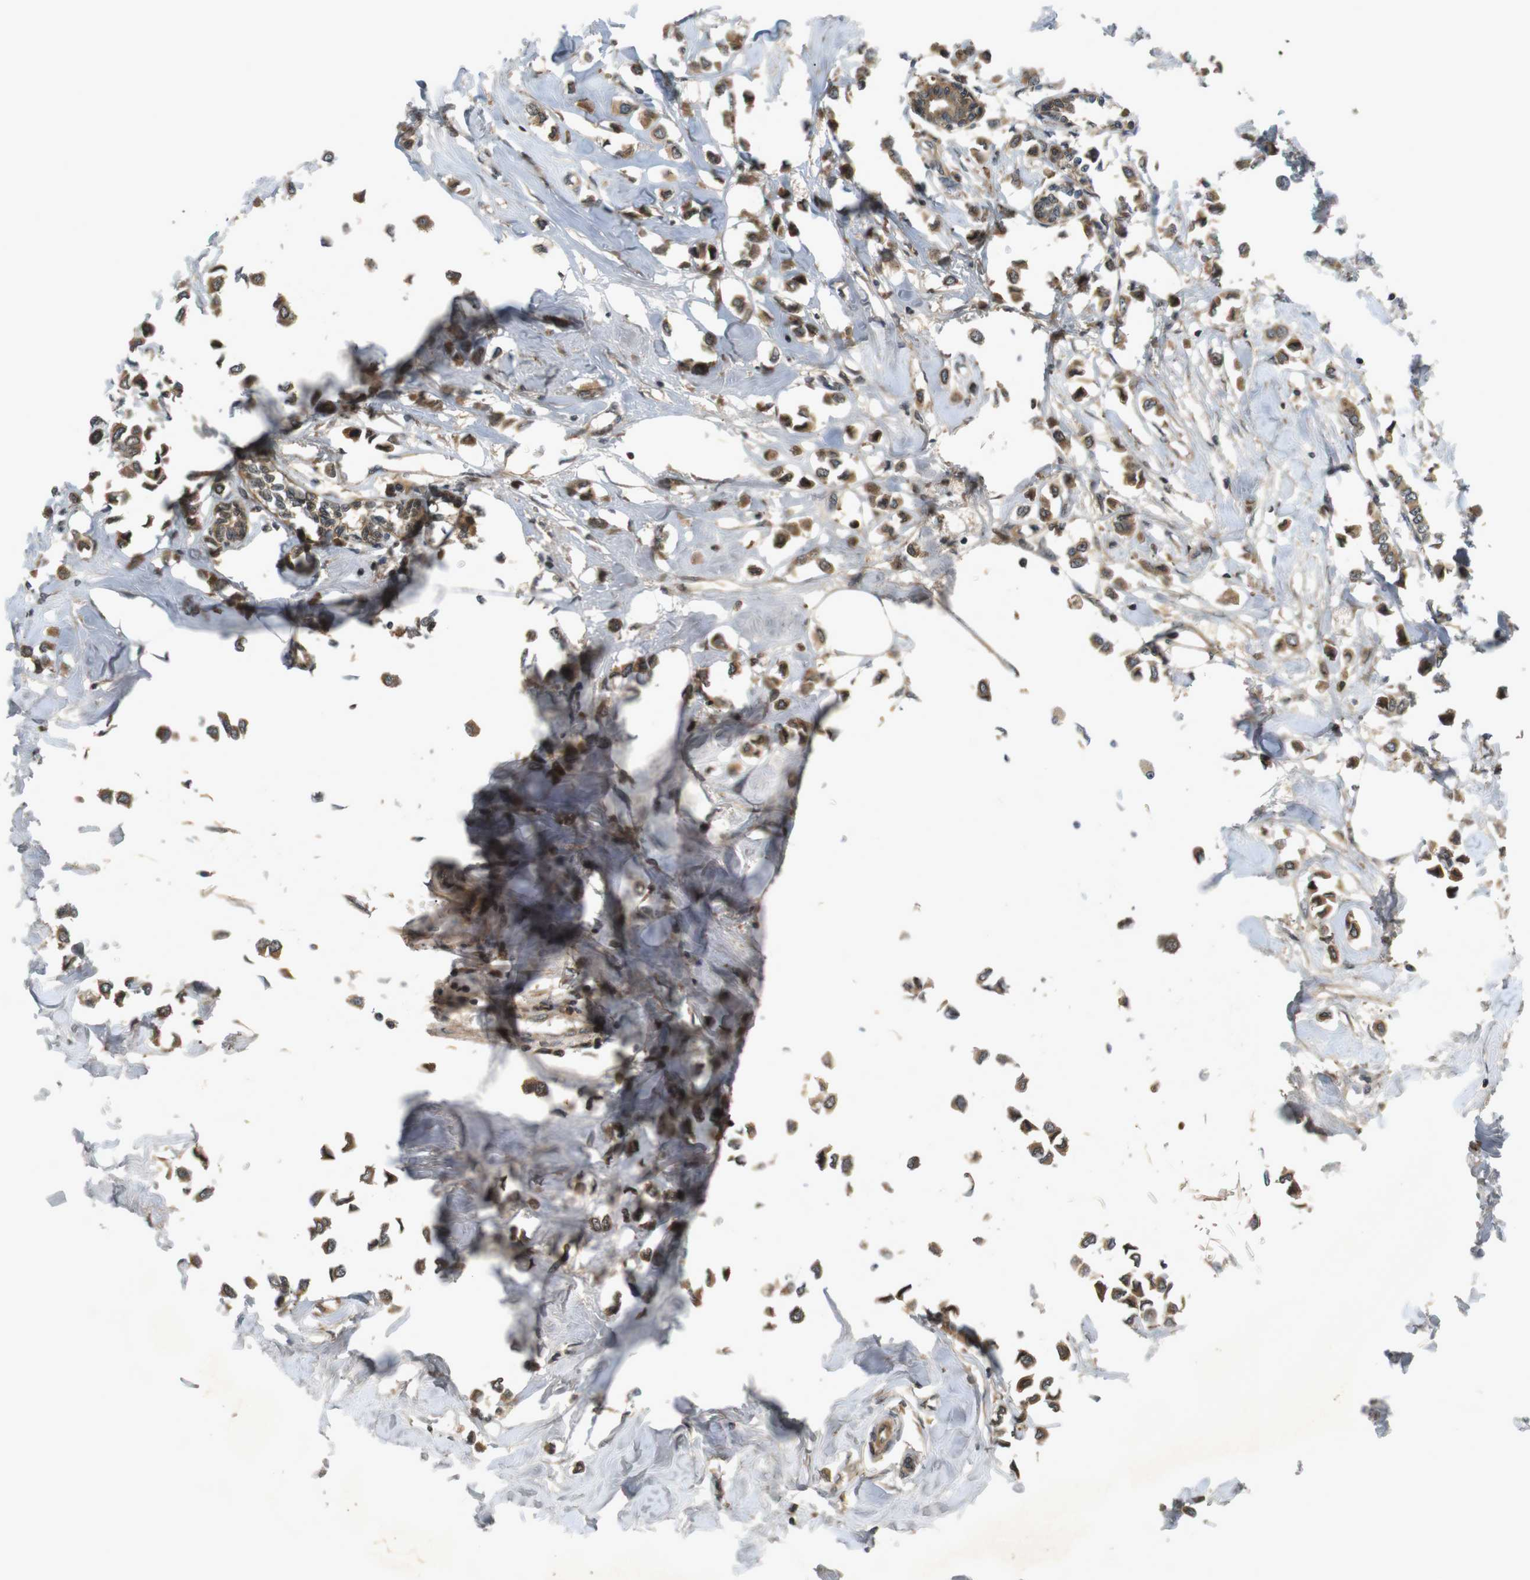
{"staining": {"intensity": "moderate", "quantity": ">75%", "location": "cytoplasmic/membranous"}, "tissue": "breast cancer", "cell_type": "Tumor cells", "image_type": "cancer", "snomed": [{"axis": "morphology", "description": "Lobular carcinoma"}, {"axis": "topography", "description": "Breast"}], "caption": "Immunohistochemical staining of human lobular carcinoma (breast) demonstrates moderate cytoplasmic/membranous protein expression in about >75% of tumor cells.", "gene": "NFKBIE", "patient": {"sex": "female", "age": 51}}